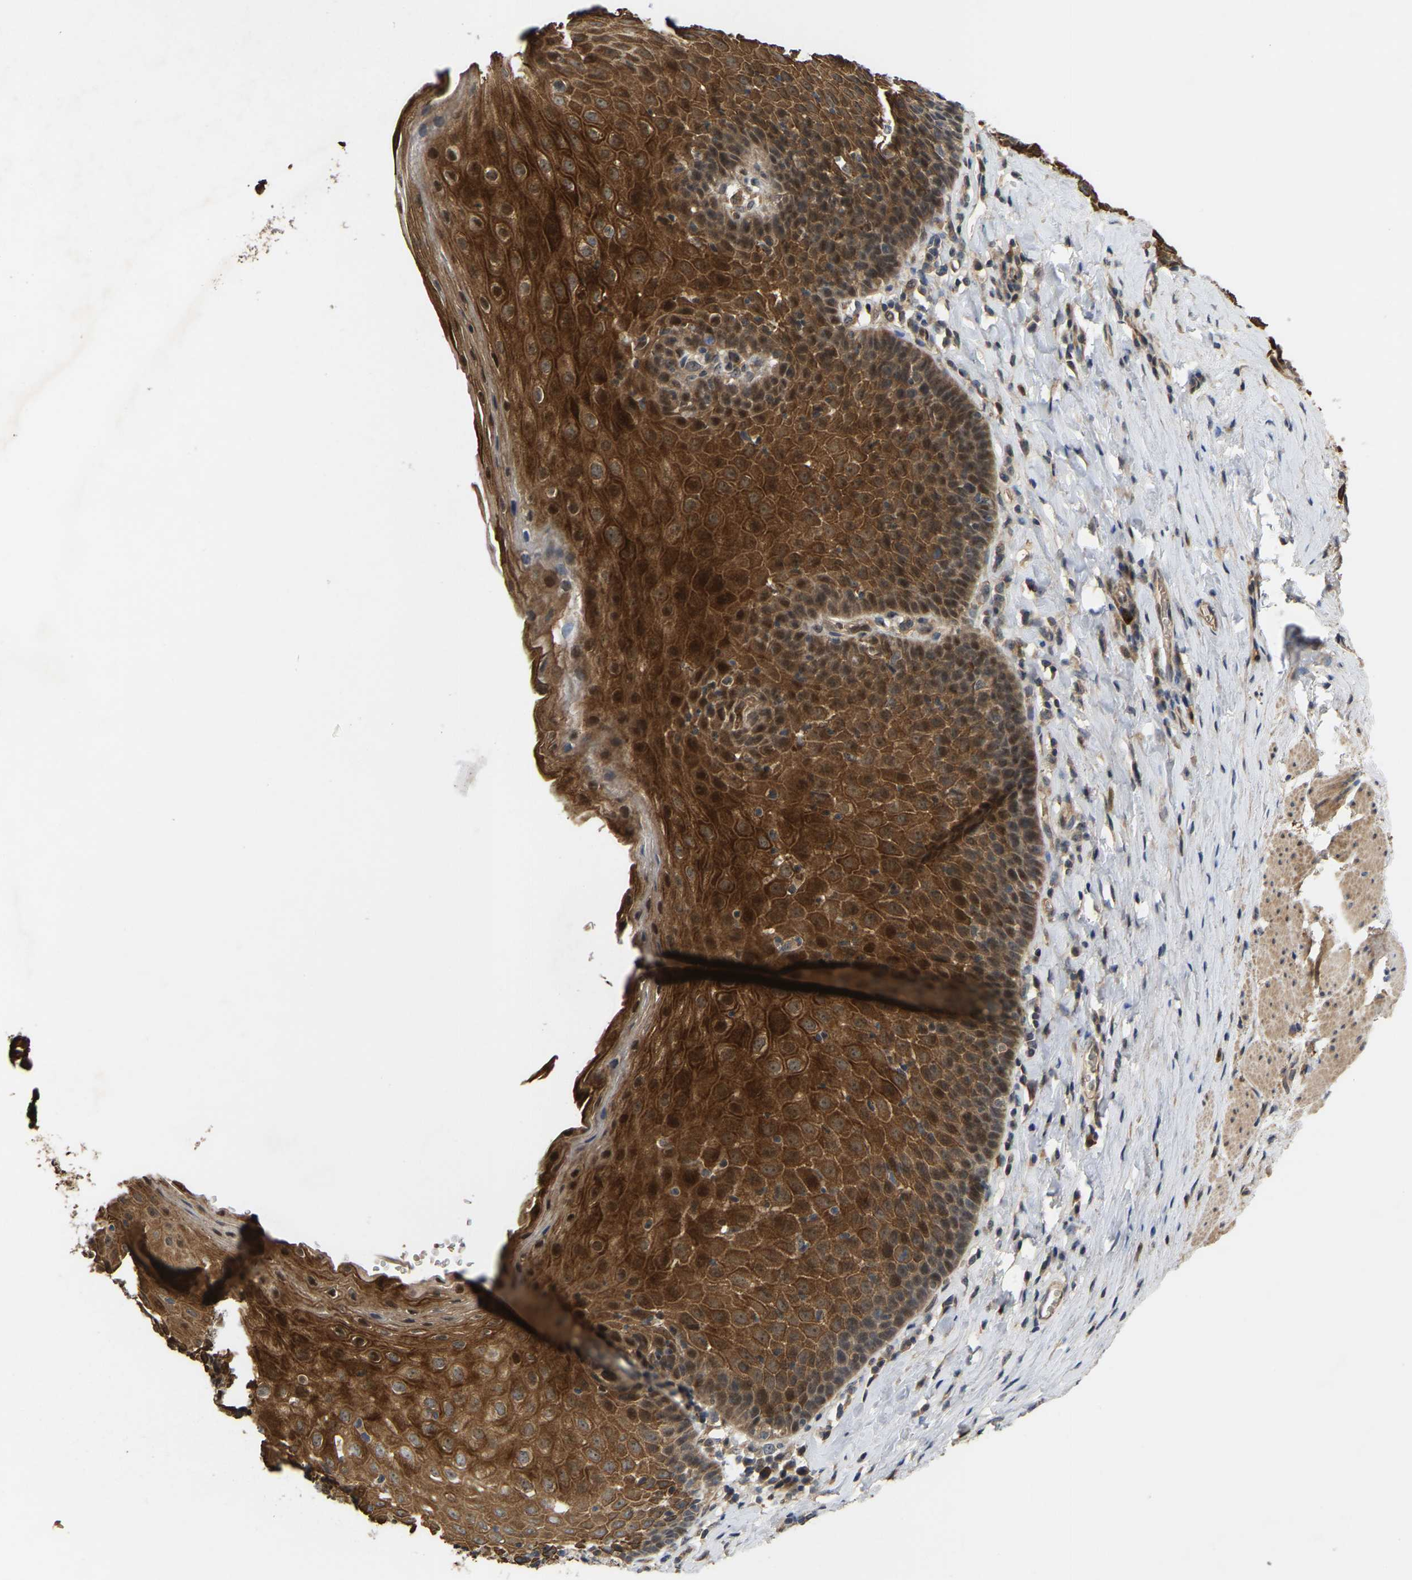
{"staining": {"intensity": "strong", "quantity": ">75%", "location": "cytoplasmic/membranous"}, "tissue": "esophagus", "cell_type": "Squamous epithelial cells", "image_type": "normal", "snomed": [{"axis": "morphology", "description": "Normal tissue, NOS"}, {"axis": "topography", "description": "Esophagus"}], "caption": "Strong cytoplasmic/membranous positivity for a protein is seen in about >75% of squamous epithelial cells of normal esophagus using IHC.", "gene": "LIMK2", "patient": {"sex": "female", "age": 61}}